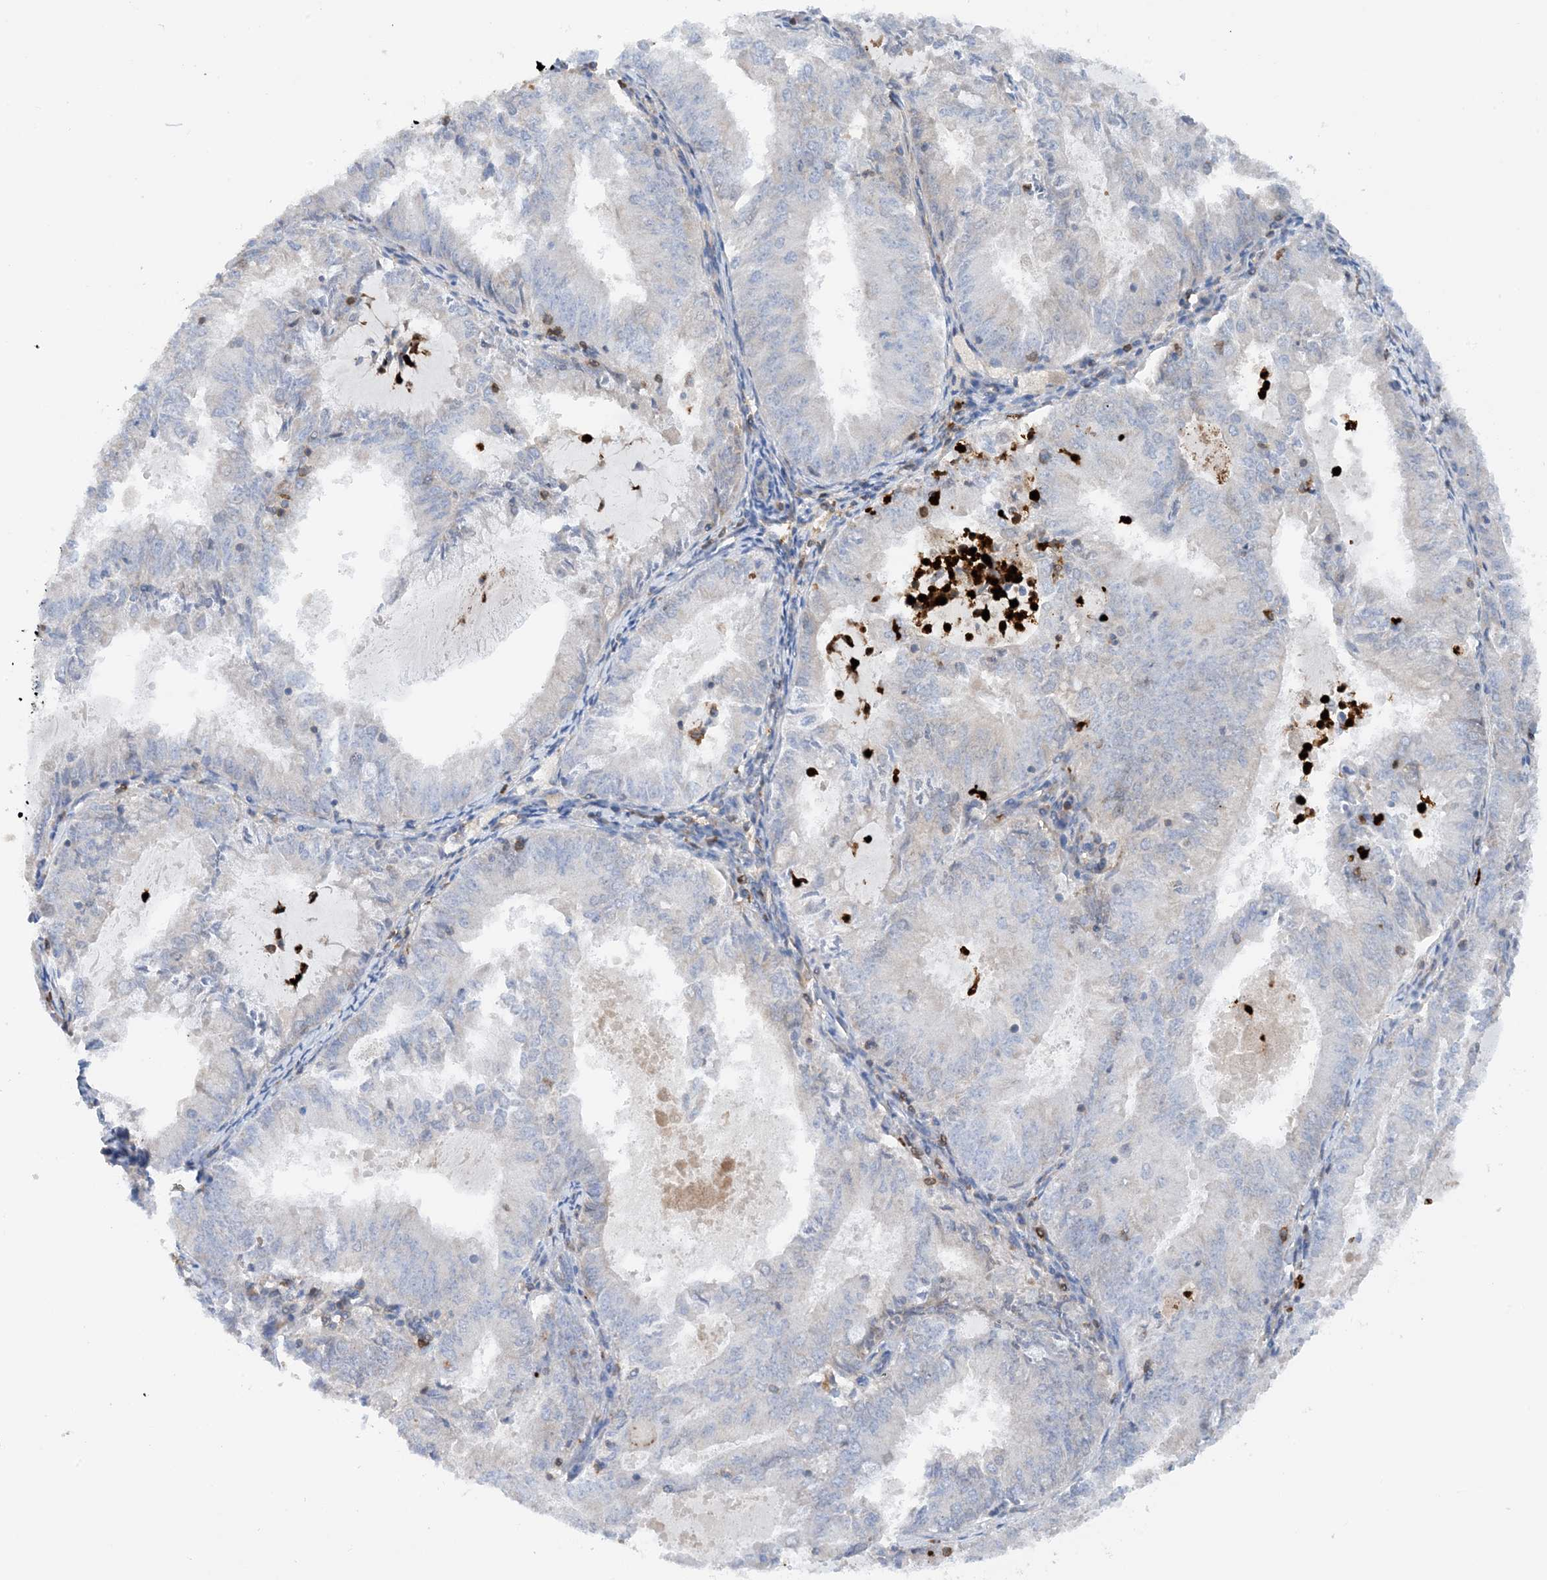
{"staining": {"intensity": "negative", "quantity": "none", "location": "none"}, "tissue": "endometrial cancer", "cell_type": "Tumor cells", "image_type": "cancer", "snomed": [{"axis": "morphology", "description": "Adenocarcinoma, NOS"}, {"axis": "topography", "description": "Endometrium"}], "caption": "Protein analysis of endometrial cancer exhibits no significant expression in tumor cells. (DAB (3,3'-diaminobenzidine) immunohistochemistry (IHC), high magnification).", "gene": "PHACTR2", "patient": {"sex": "female", "age": 57}}